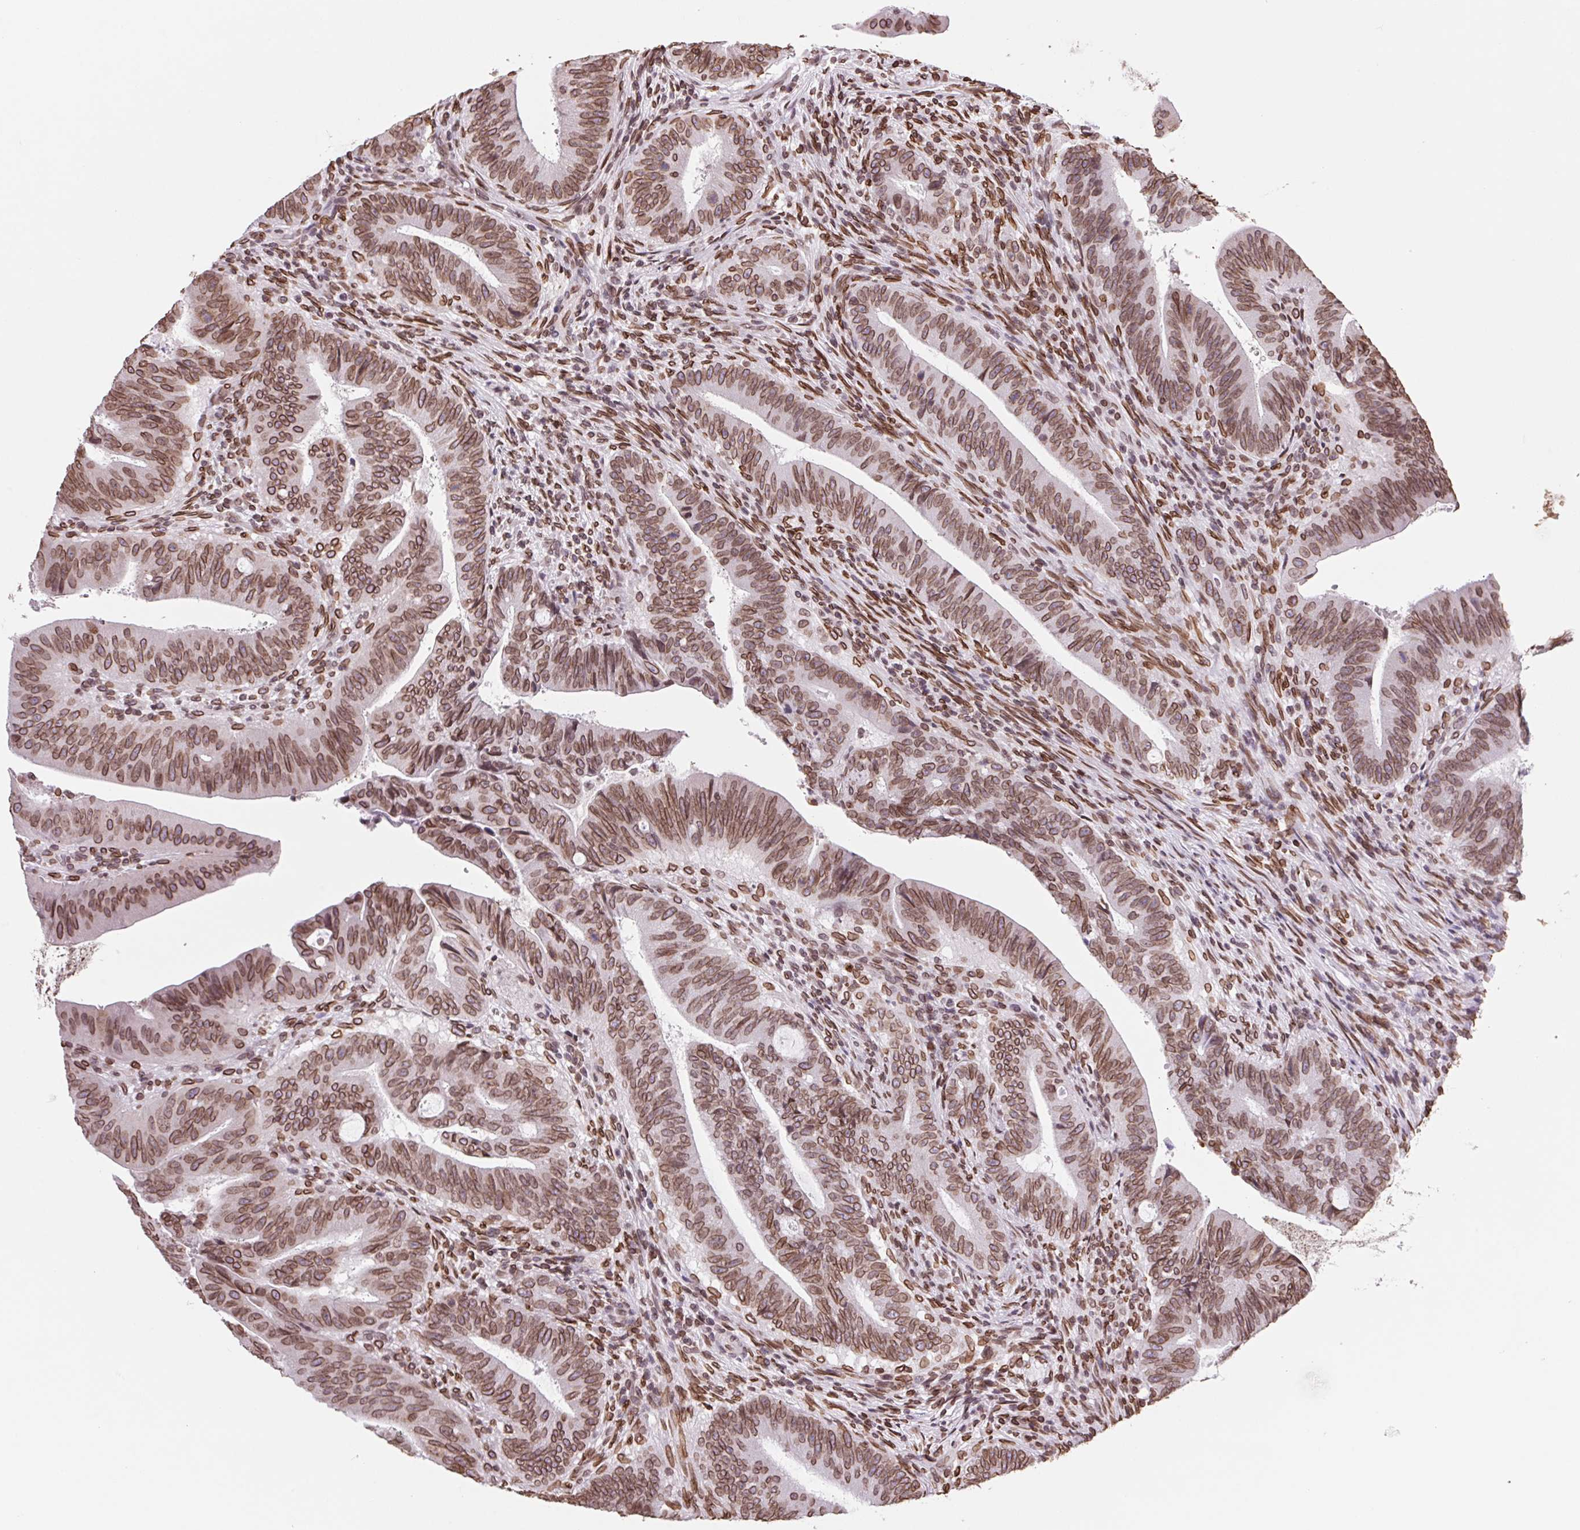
{"staining": {"intensity": "moderate", "quantity": ">75%", "location": "cytoplasmic/membranous,nuclear"}, "tissue": "colorectal cancer", "cell_type": "Tumor cells", "image_type": "cancer", "snomed": [{"axis": "morphology", "description": "Adenocarcinoma, NOS"}, {"axis": "topography", "description": "Colon"}], "caption": "Adenocarcinoma (colorectal) stained with immunohistochemistry demonstrates moderate cytoplasmic/membranous and nuclear expression in approximately >75% of tumor cells.", "gene": "LMNB2", "patient": {"sex": "female", "age": 43}}